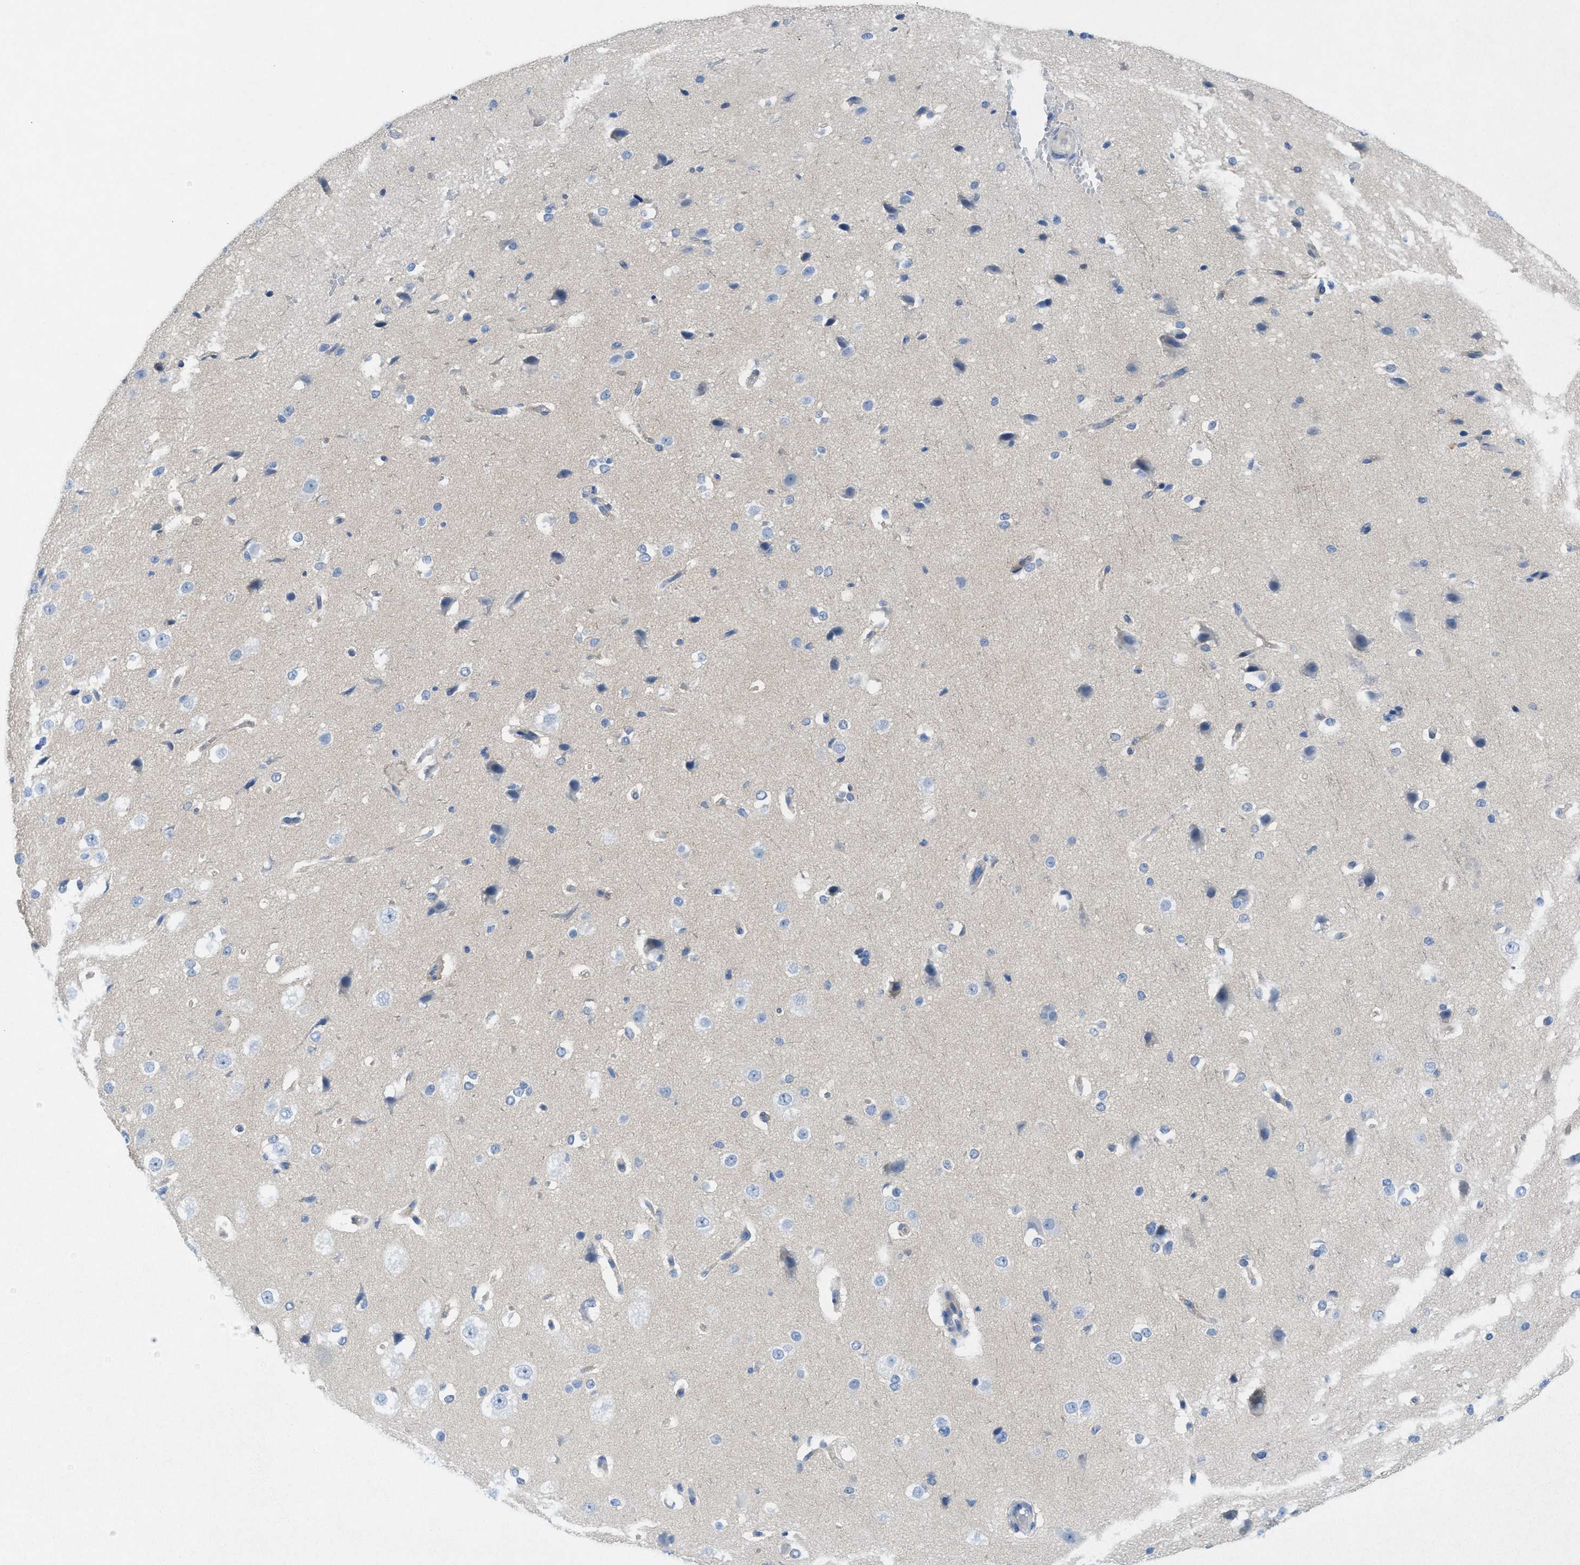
{"staining": {"intensity": "negative", "quantity": "none", "location": "none"}, "tissue": "cerebral cortex", "cell_type": "Endothelial cells", "image_type": "normal", "snomed": [{"axis": "morphology", "description": "Normal tissue, NOS"}, {"axis": "morphology", "description": "Developmental malformation"}, {"axis": "topography", "description": "Cerebral cortex"}], "caption": "IHC photomicrograph of benign cerebral cortex stained for a protein (brown), which demonstrates no staining in endothelial cells.", "gene": "CKLF", "patient": {"sex": "female", "age": 30}}